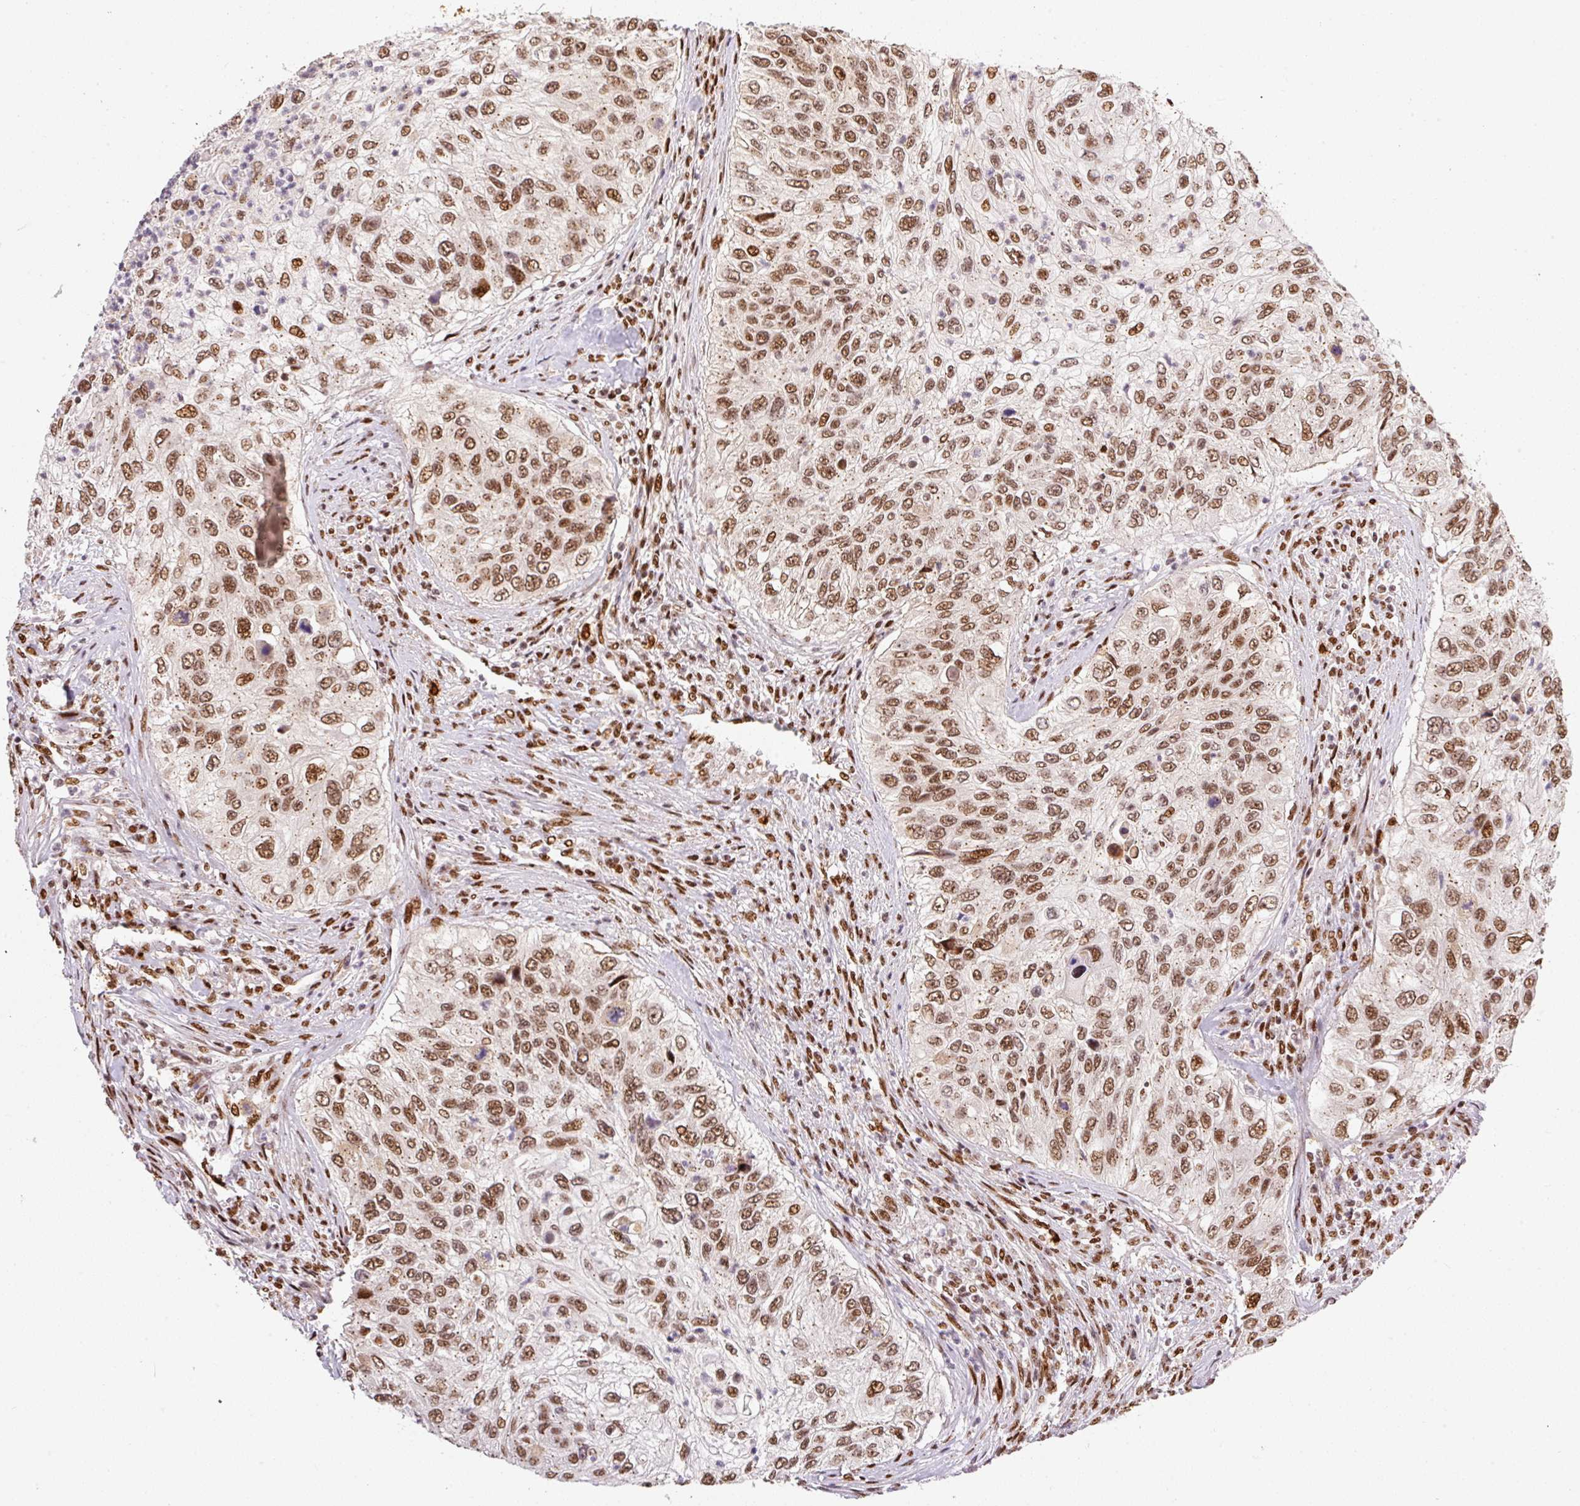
{"staining": {"intensity": "moderate", "quantity": ">75%", "location": "nuclear"}, "tissue": "urothelial cancer", "cell_type": "Tumor cells", "image_type": "cancer", "snomed": [{"axis": "morphology", "description": "Urothelial carcinoma, High grade"}, {"axis": "topography", "description": "Urinary bladder"}], "caption": "IHC photomicrograph of high-grade urothelial carcinoma stained for a protein (brown), which displays medium levels of moderate nuclear positivity in about >75% of tumor cells.", "gene": "GPR139", "patient": {"sex": "female", "age": 60}}